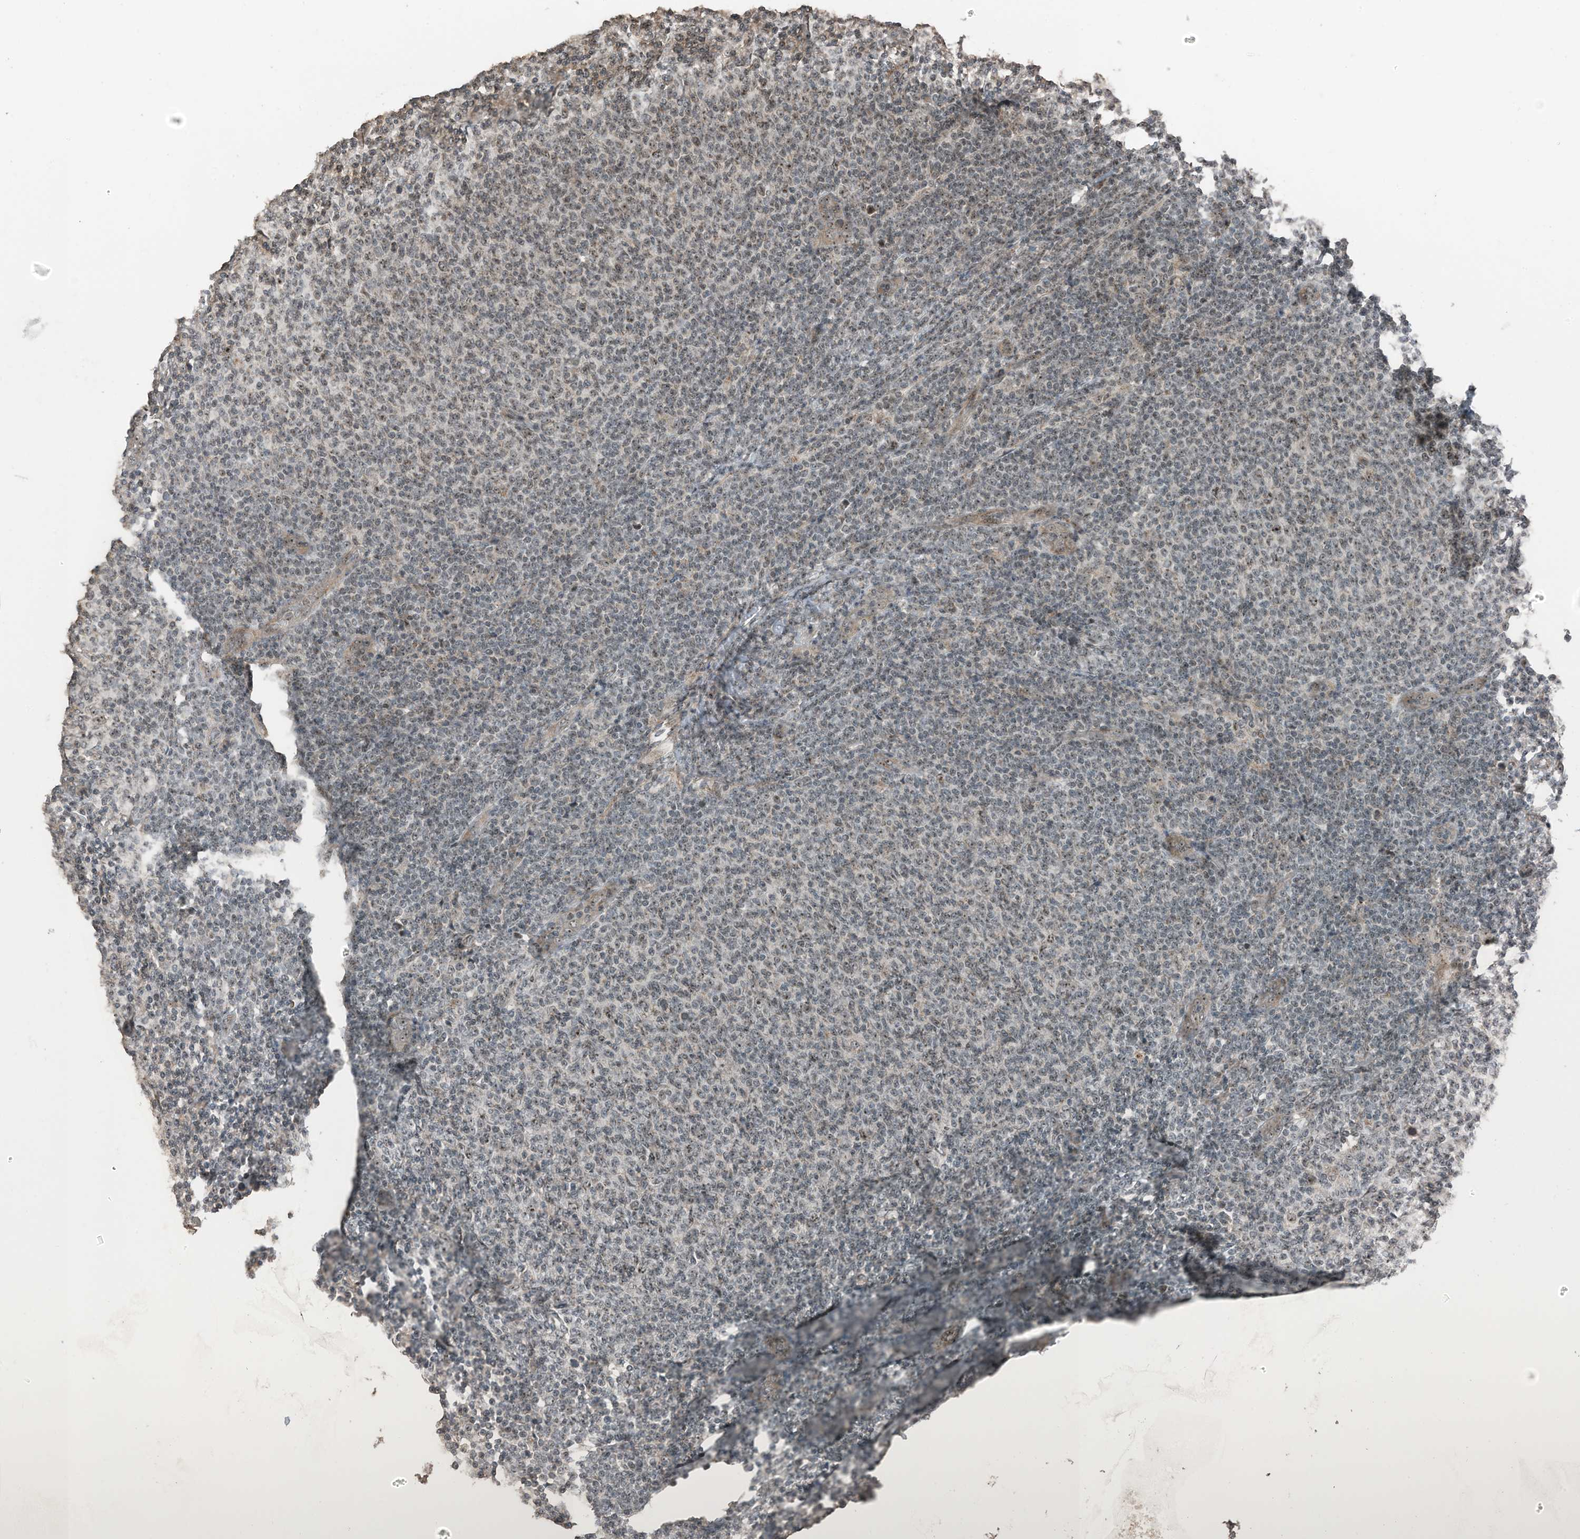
{"staining": {"intensity": "moderate", "quantity": "25%-75%", "location": "nuclear"}, "tissue": "lymphoma", "cell_type": "Tumor cells", "image_type": "cancer", "snomed": [{"axis": "morphology", "description": "Malignant lymphoma, non-Hodgkin's type, Low grade"}, {"axis": "topography", "description": "Lymph node"}], "caption": "Immunohistochemical staining of human malignant lymphoma, non-Hodgkin's type (low-grade) shows medium levels of moderate nuclear protein expression in approximately 25%-75% of tumor cells.", "gene": "UTP3", "patient": {"sex": "male", "age": 66}}